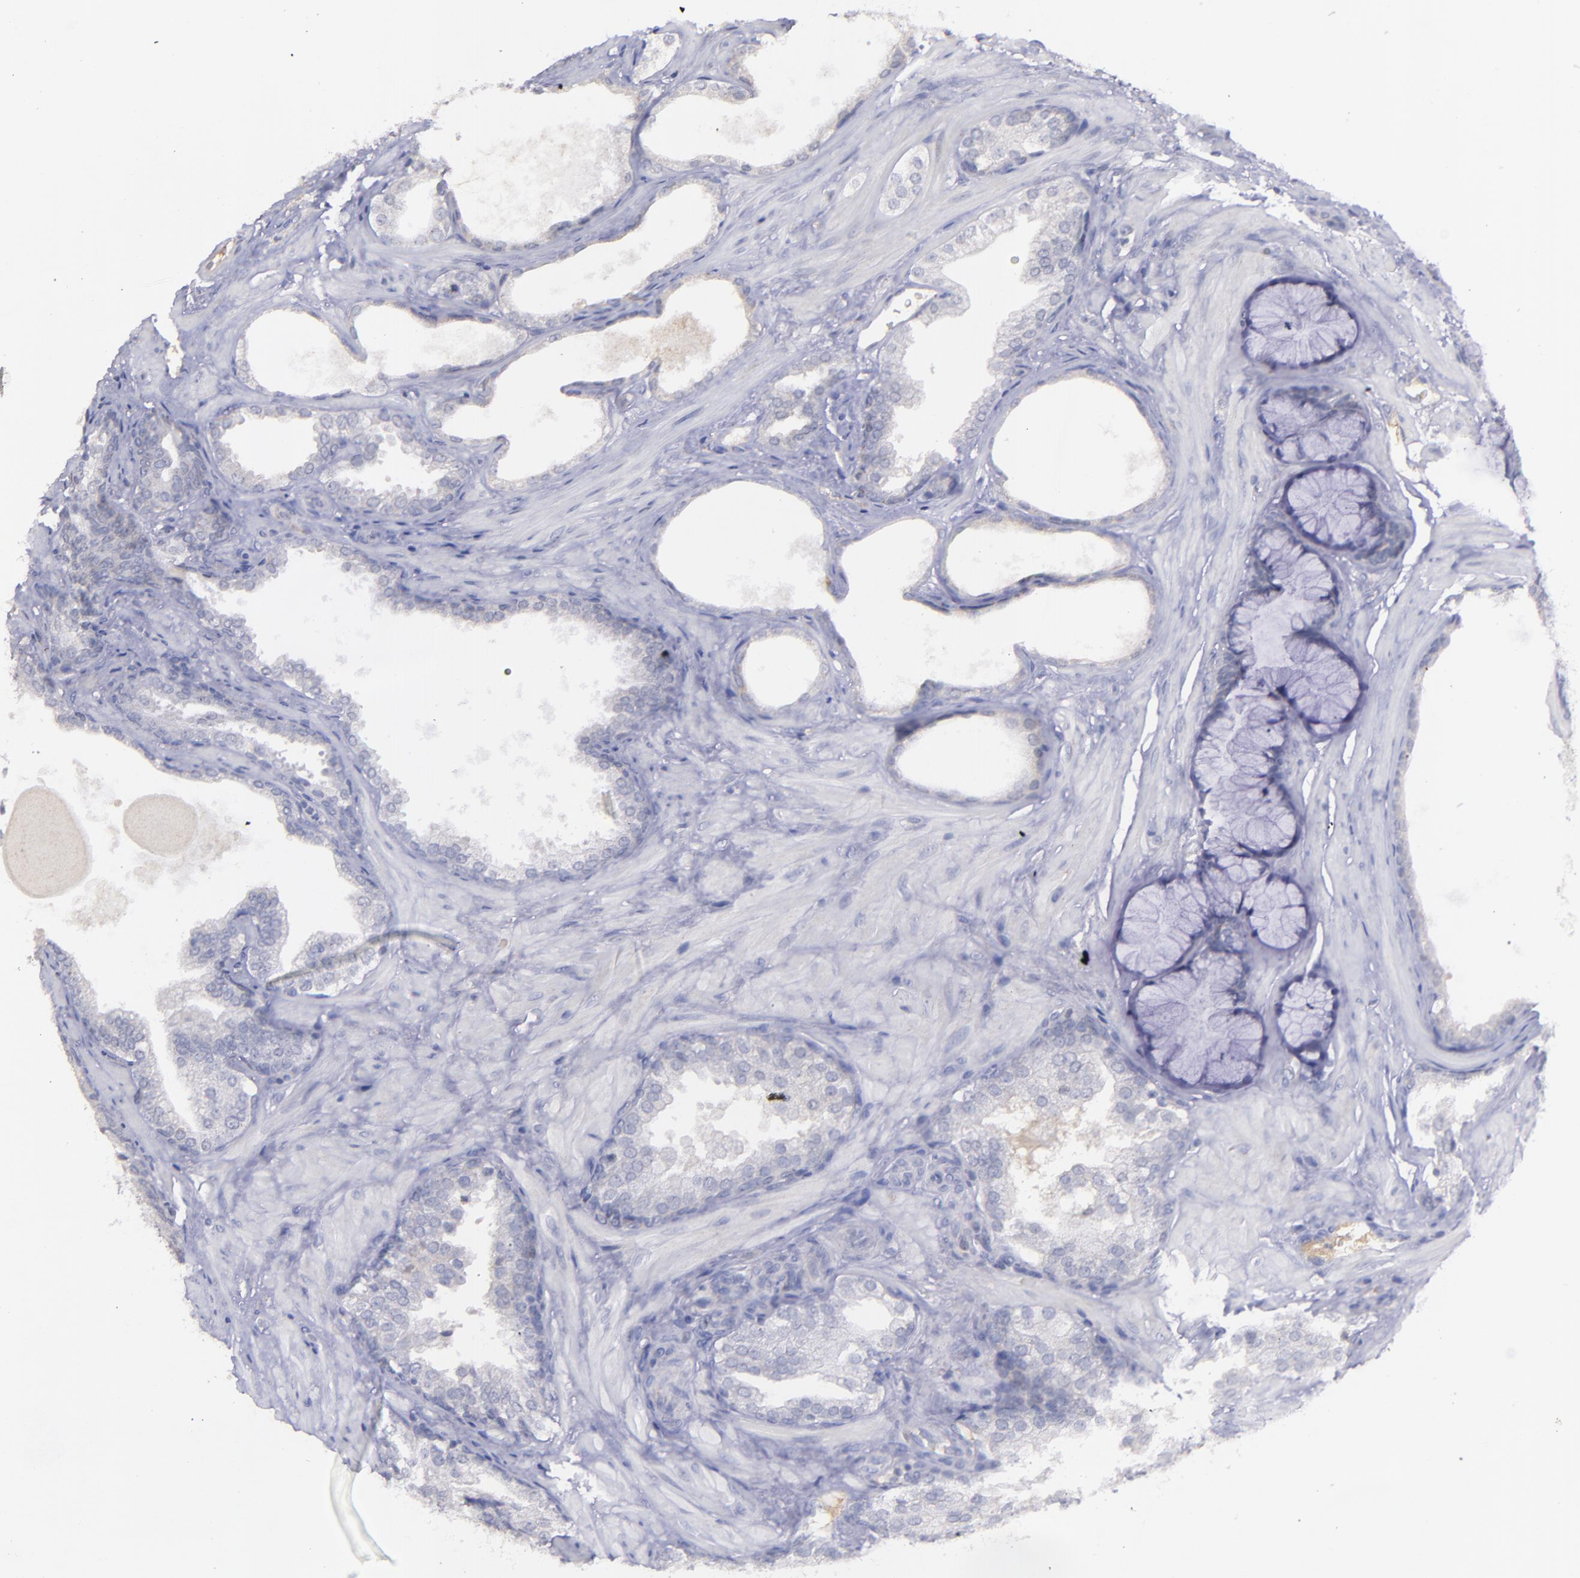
{"staining": {"intensity": "weak", "quantity": "<25%", "location": "cytoplasmic/membranous"}, "tissue": "prostate cancer", "cell_type": "Tumor cells", "image_type": "cancer", "snomed": [{"axis": "morphology", "description": "Adenocarcinoma, Low grade"}, {"axis": "topography", "description": "Prostate"}], "caption": "This is an immunohistochemistry (IHC) photomicrograph of human prostate low-grade adenocarcinoma. There is no positivity in tumor cells.", "gene": "MASP1", "patient": {"sex": "male", "age": 69}}